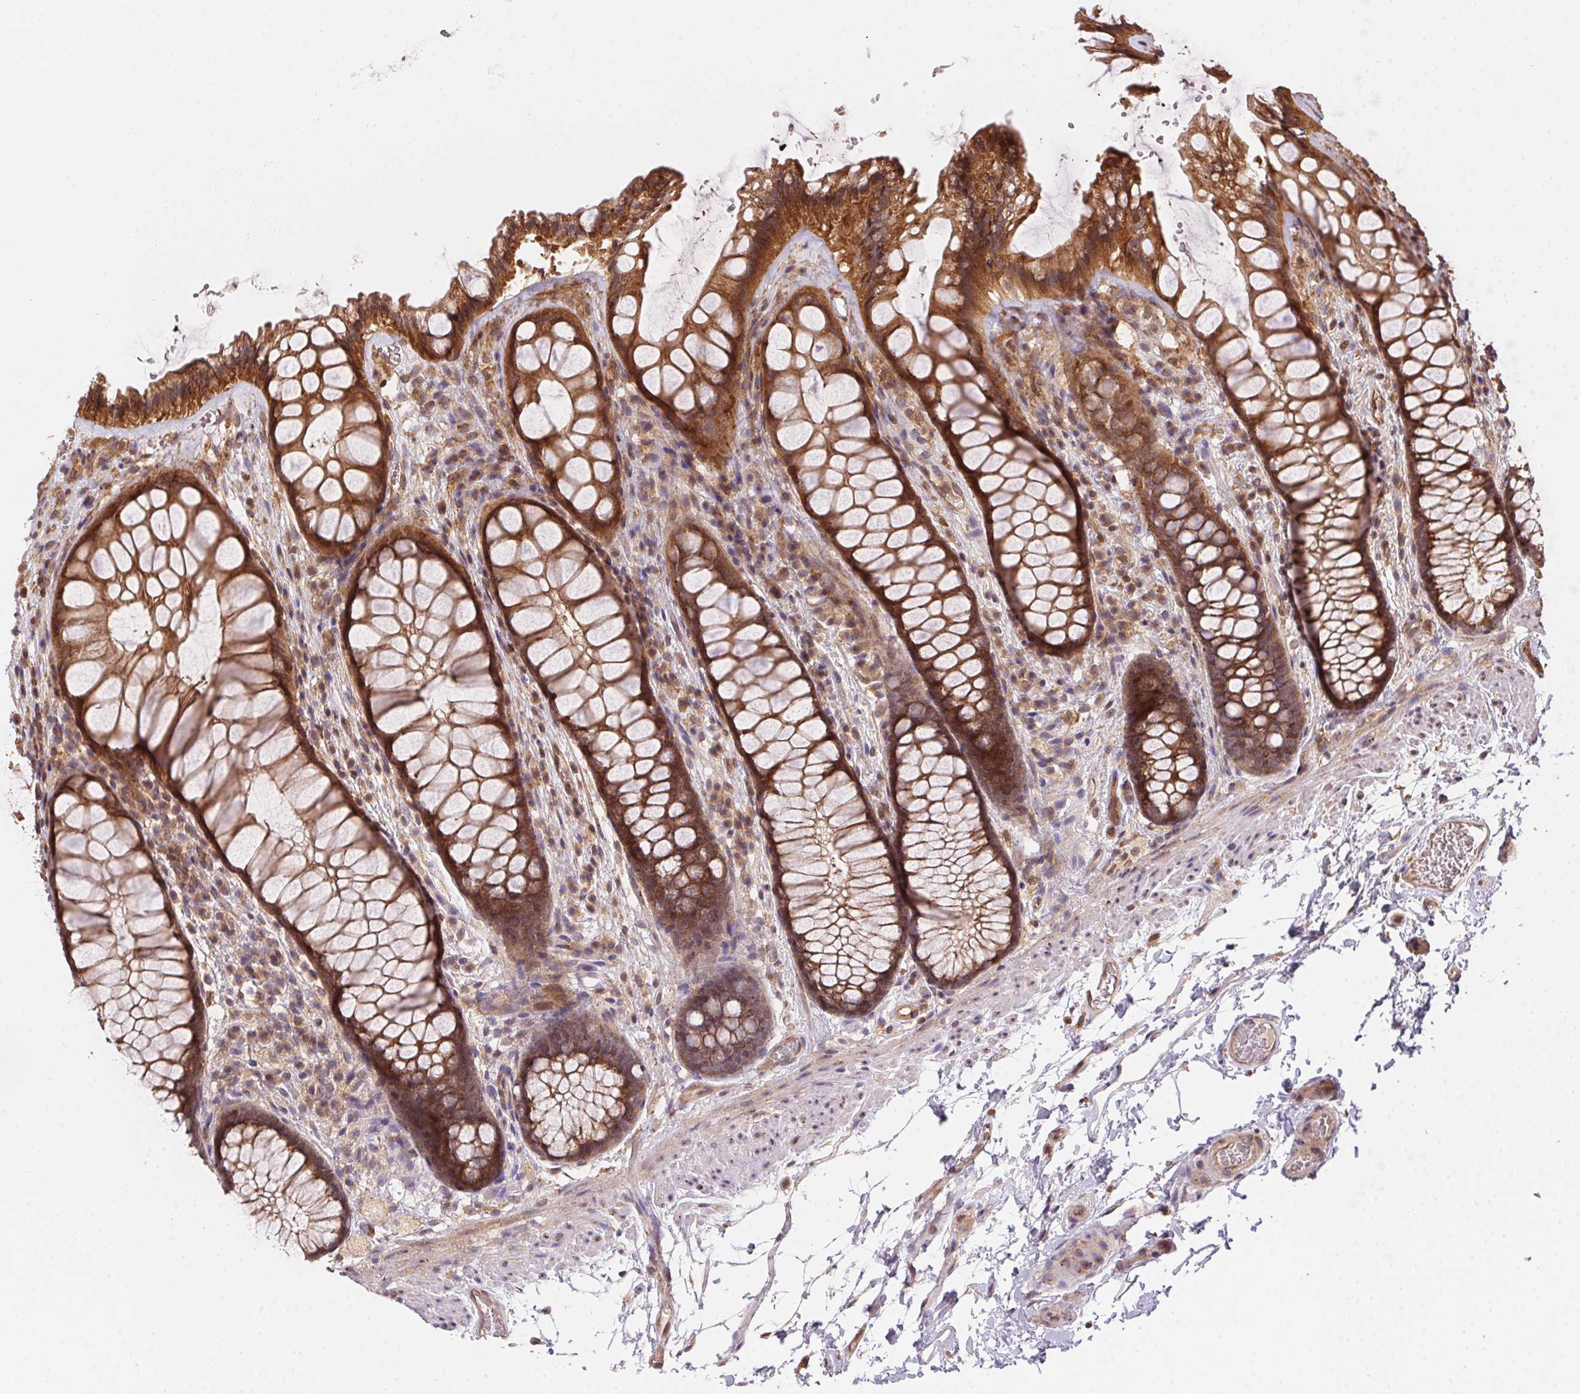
{"staining": {"intensity": "moderate", "quantity": ">75%", "location": "cytoplasmic/membranous"}, "tissue": "rectum", "cell_type": "Glandular cells", "image_type": "normal", "snomed": [{"axis": "morphology", "description": "Normal tissue, NOS"}, {"axis": "topography", "description": "Rectum"}], "caption": "Immunohistochemistry (DAB (3,3'-diaminobenzidine)) staining of unremarkable rectum exhibits moderate cytoplasmic/membranous protein staining in approximately >75% of glandular cells.", "gene": "MEX3D", "patient": {"sex": "female", "age": 62}}